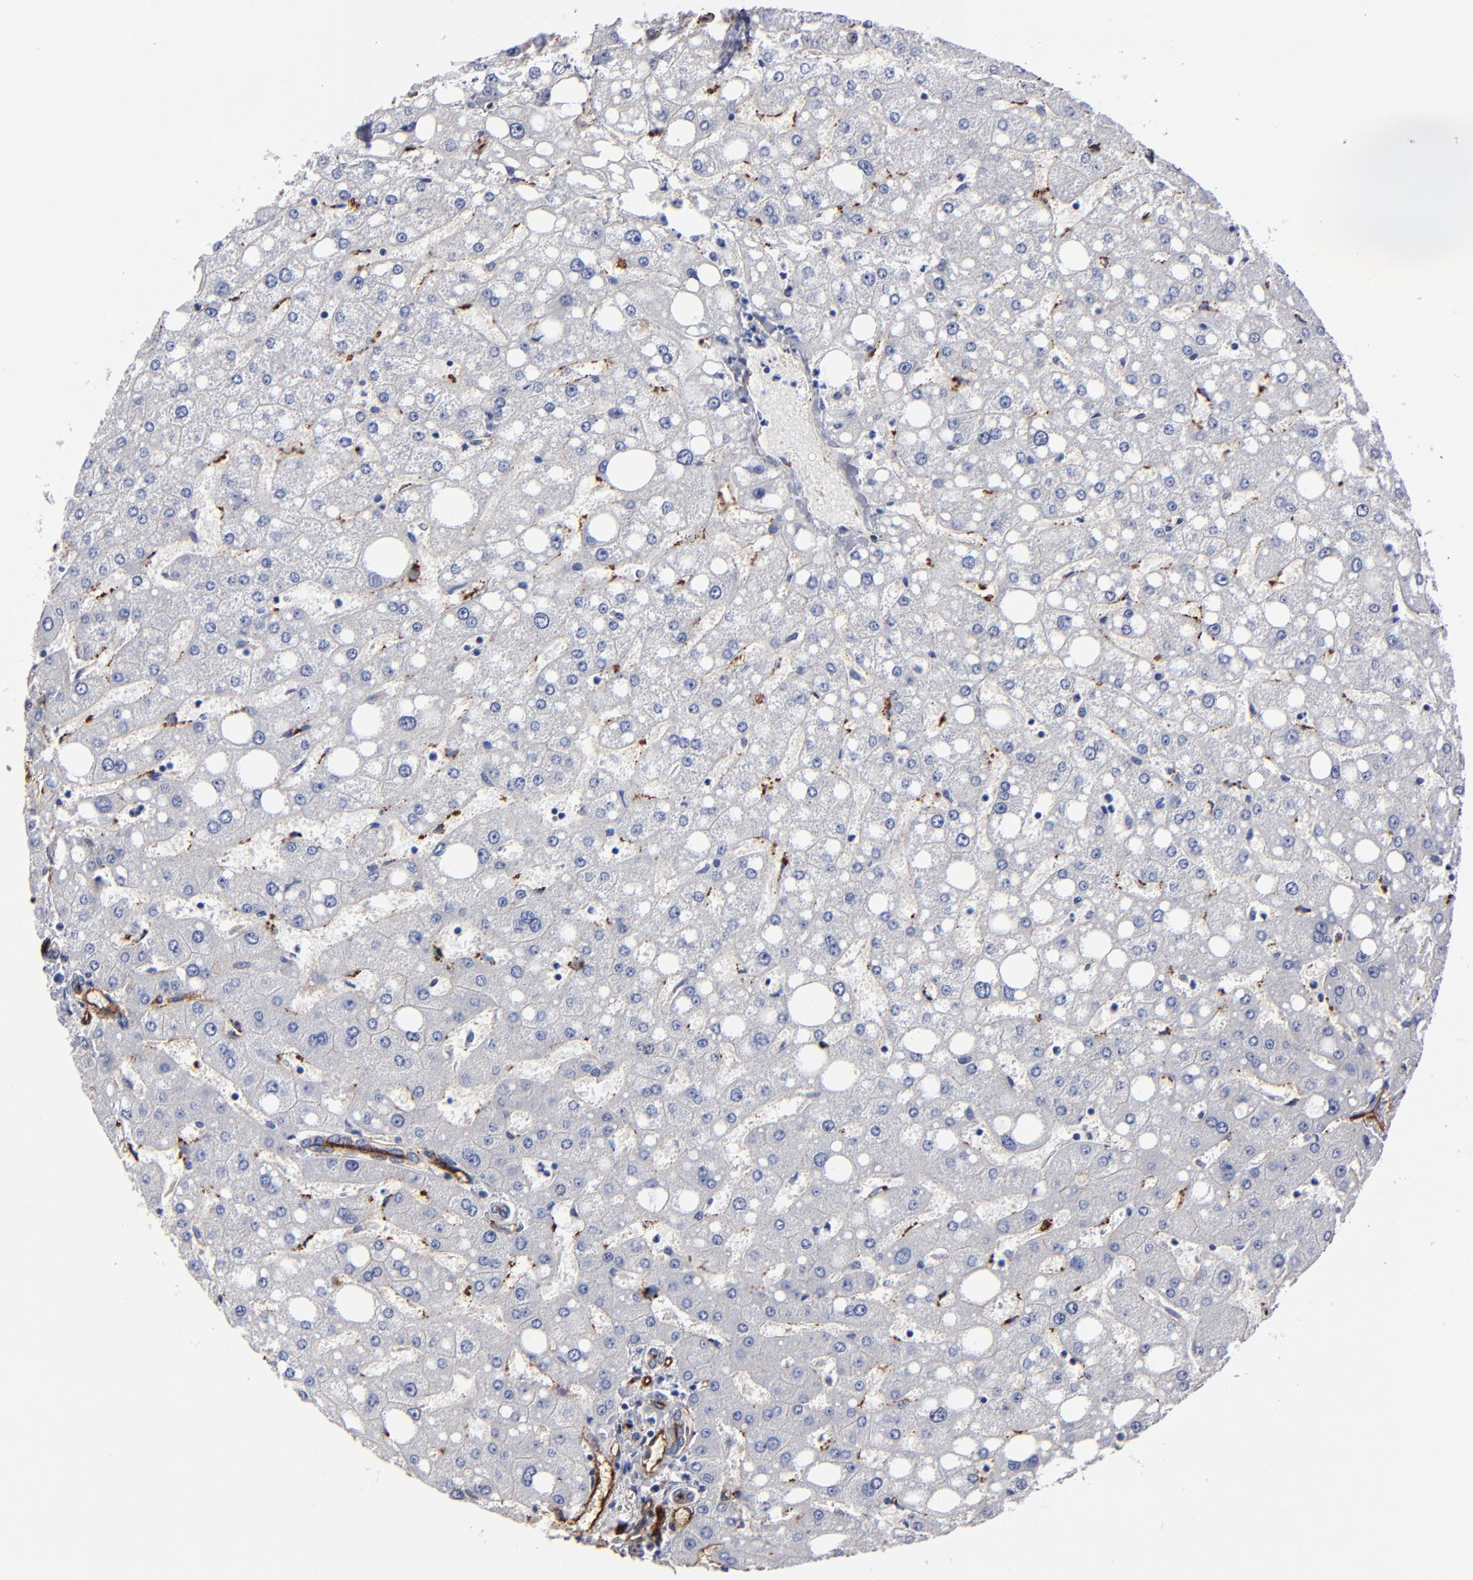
{"staining": {"intensity": "negative", "quantity": "none", "location": "none"}, "tissue": "liver", "cell_type": "Cholangiocytes", "image_type": "normal", "snomed": [{"axis": "morphology", "description": "Normal tissue, NOS"}, {"axis": "topography", "description": "Liver"}], "caption": "A high-resolution micrograph shows immunohistochemistry staining of normal liver, which displays no significant expression in cholangiocytes.", "gene": "TM4SF1", "patient": {"sex": "male", "age": 49}}